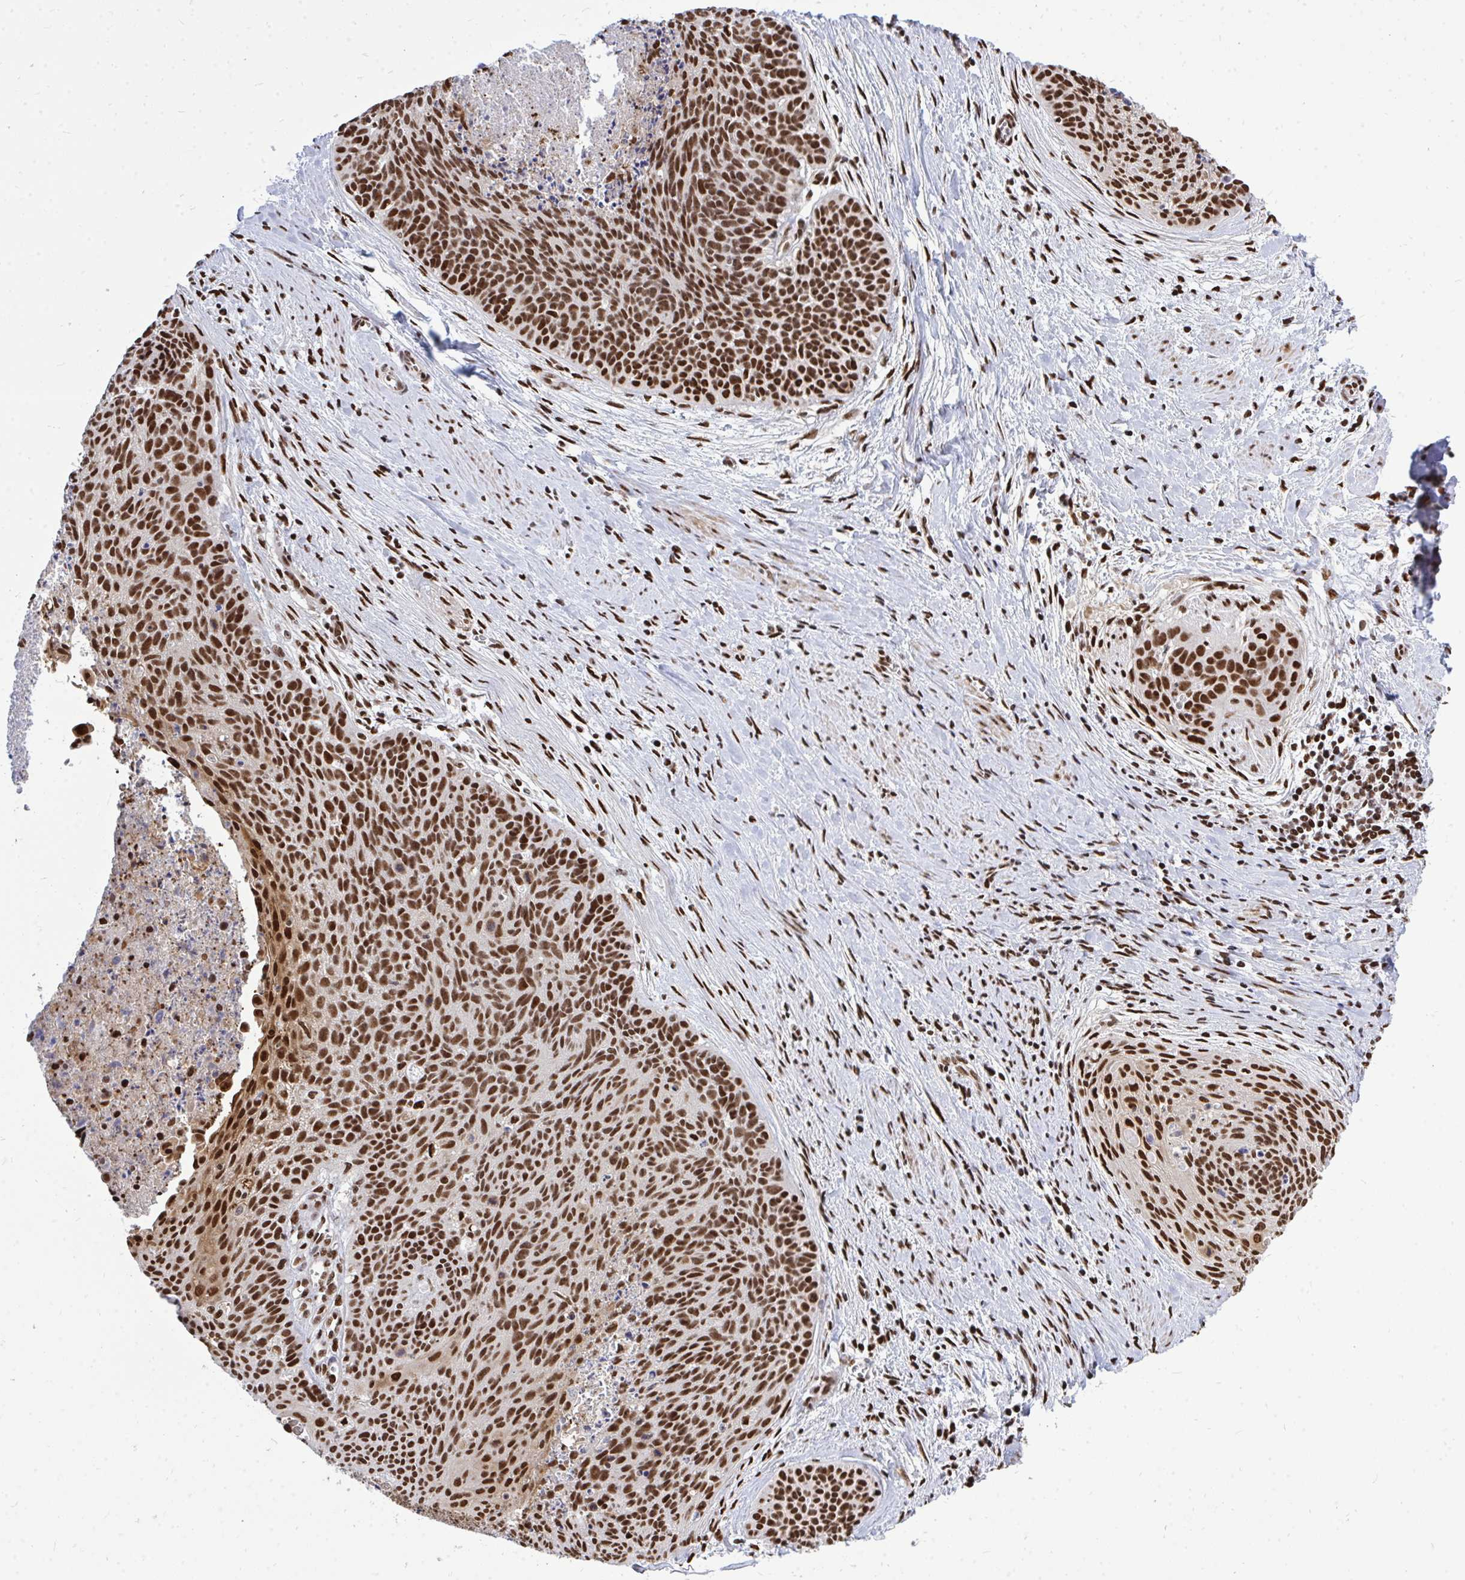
{"staining": {"intensity": "strong", "quantity": ">75%", "location": "nuclear"}, "tissue": "cervical cancer", "cell_type": "Tumor cells", "image_type": "cancer", "snomed": [{"axis": "morphology", "description": "Squamous cell carcinoma, NOS"}, {"axis": "topography", "description": "Cervix"}], "caption": "Protein expression analysis of cervical cancer displays strong nuclear positivity in approximately >75% of tumor cells.", "gene": "TBL1Y", "patient": {"sex": "female", "age": 55}}